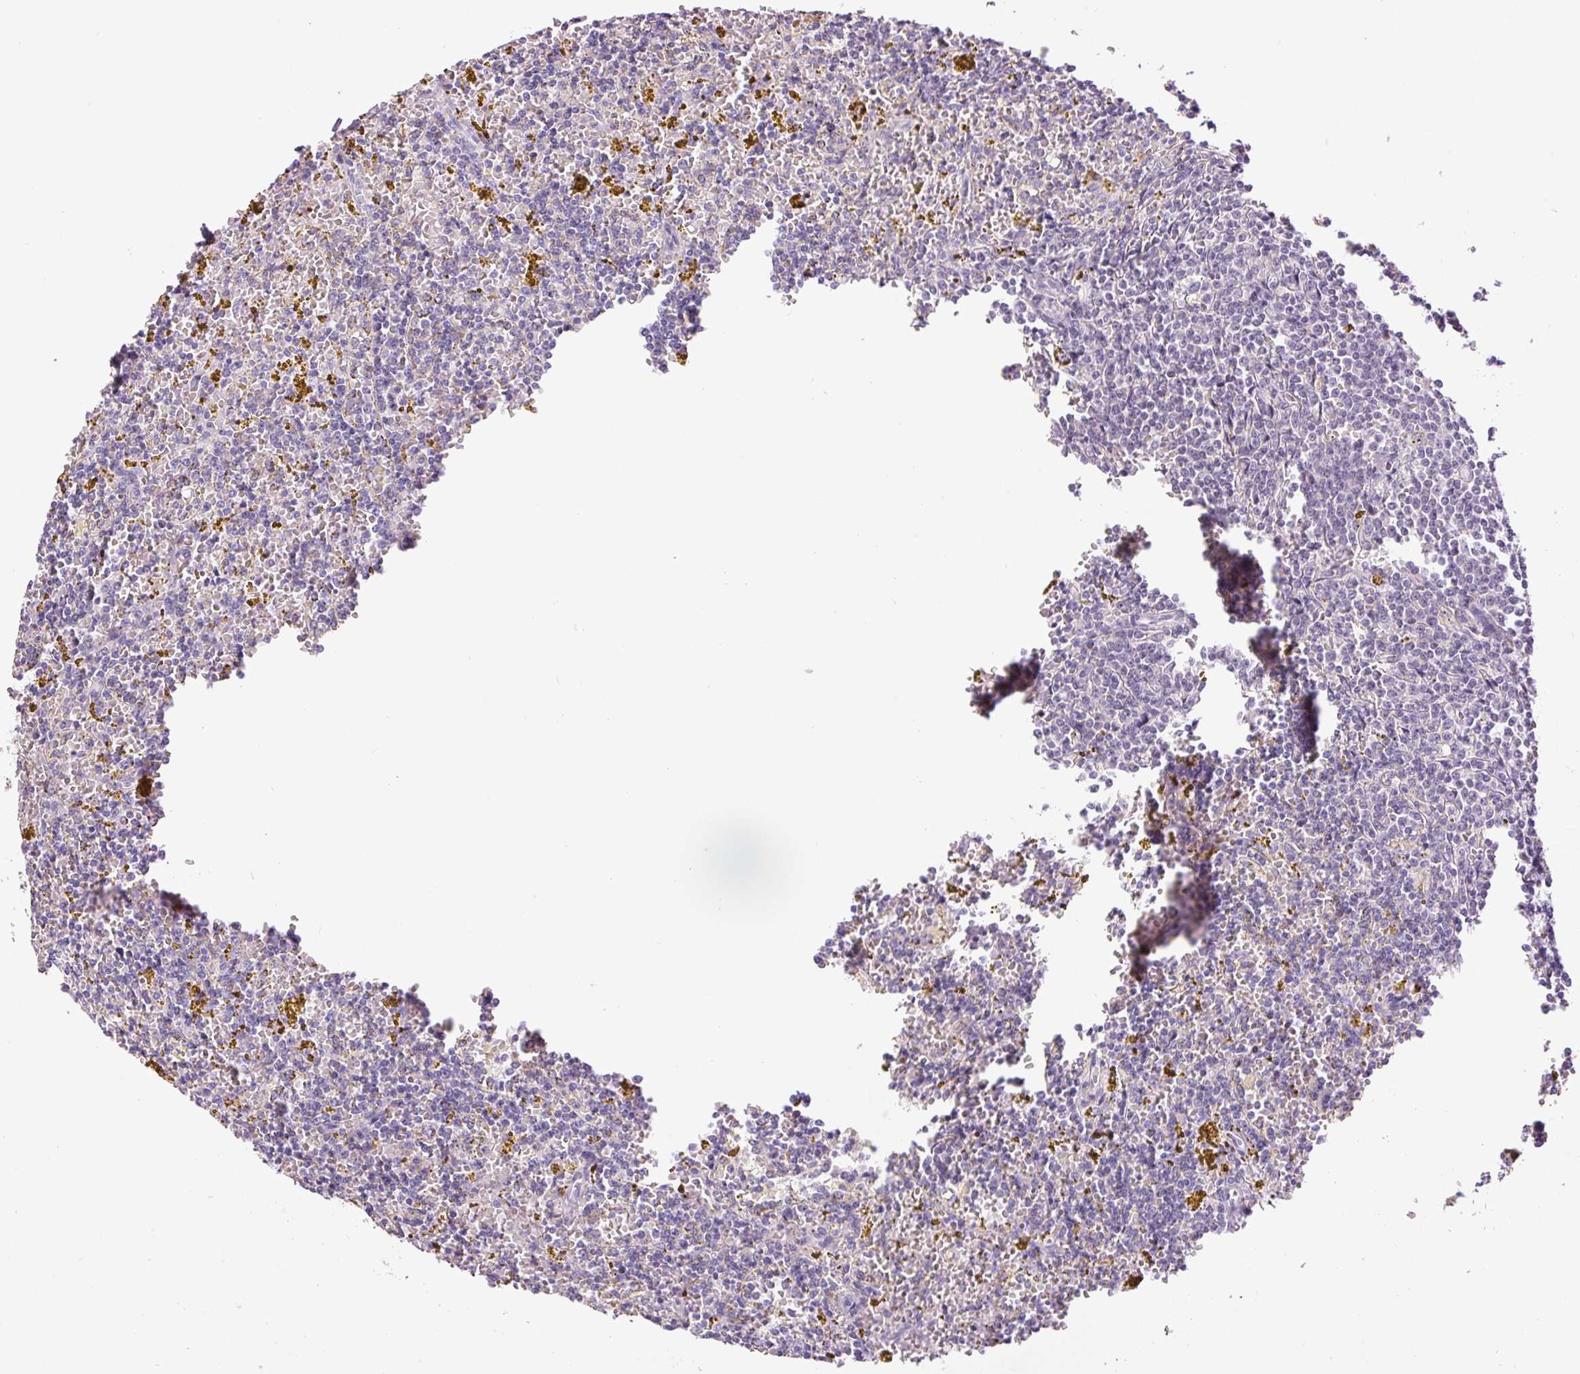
{"staining": {"intensity": "negative", "quantity": "none", "location": "none"}, "tissue": "lymphoma", "cell_type": "Tumor cells", "image_type": "cancer", "snomed": [{"axis": "morphology", "description": "Malignant lymphoma, non-Hodgkin's type, Low grade"}, {"axis": "topography", "description": "Spleen"}, {"axis": "topography", "description": "Lymph node"}], "caption": "Immunohistochemistry histopathology image of human lymphoma stained for a protein (brown), which exhibits no staining in tumor cells.", "gene": "FABP7", "patient": {"sex": "female", "age": 66}}